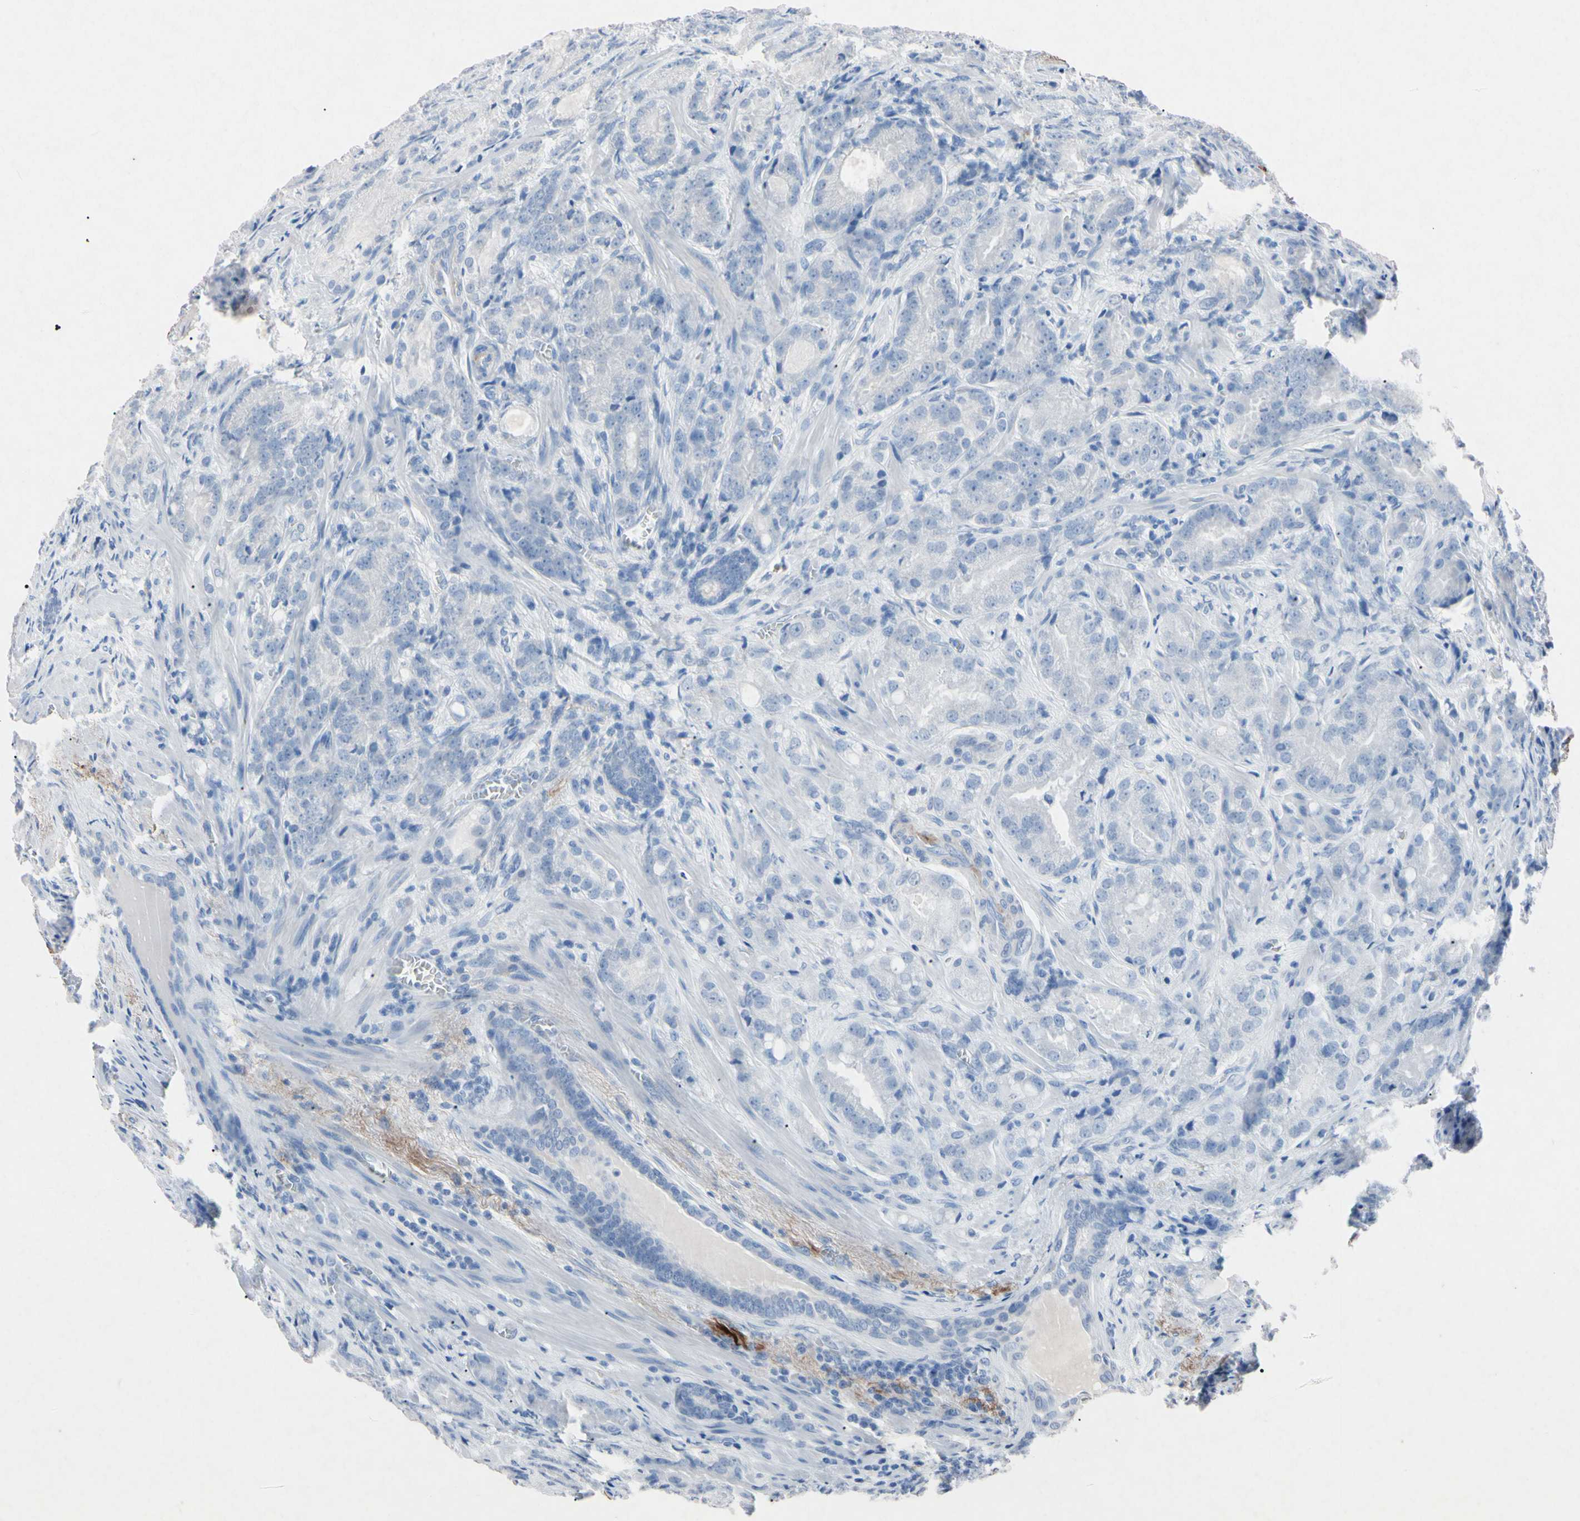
{"staining": {"intensity": "negative", "quantity": "none", "location": "none"}, "tissue": "prostate cancer", "cell_type": "Tumor cells", "image_type": "cancer", "snomed": [{"axis": "morphology", "description": "Adenocarcinoma, High grade"}, {"axis": "topography", "description": "Prostate"}], "caption": "DAB immunohistochemical staining of prostate cancer (adenocarcinoma (high-grade)) exhibits no significant staining in tumor cells.", "gene": "ELN", "patient": {"sex": "male", "age": 64}}